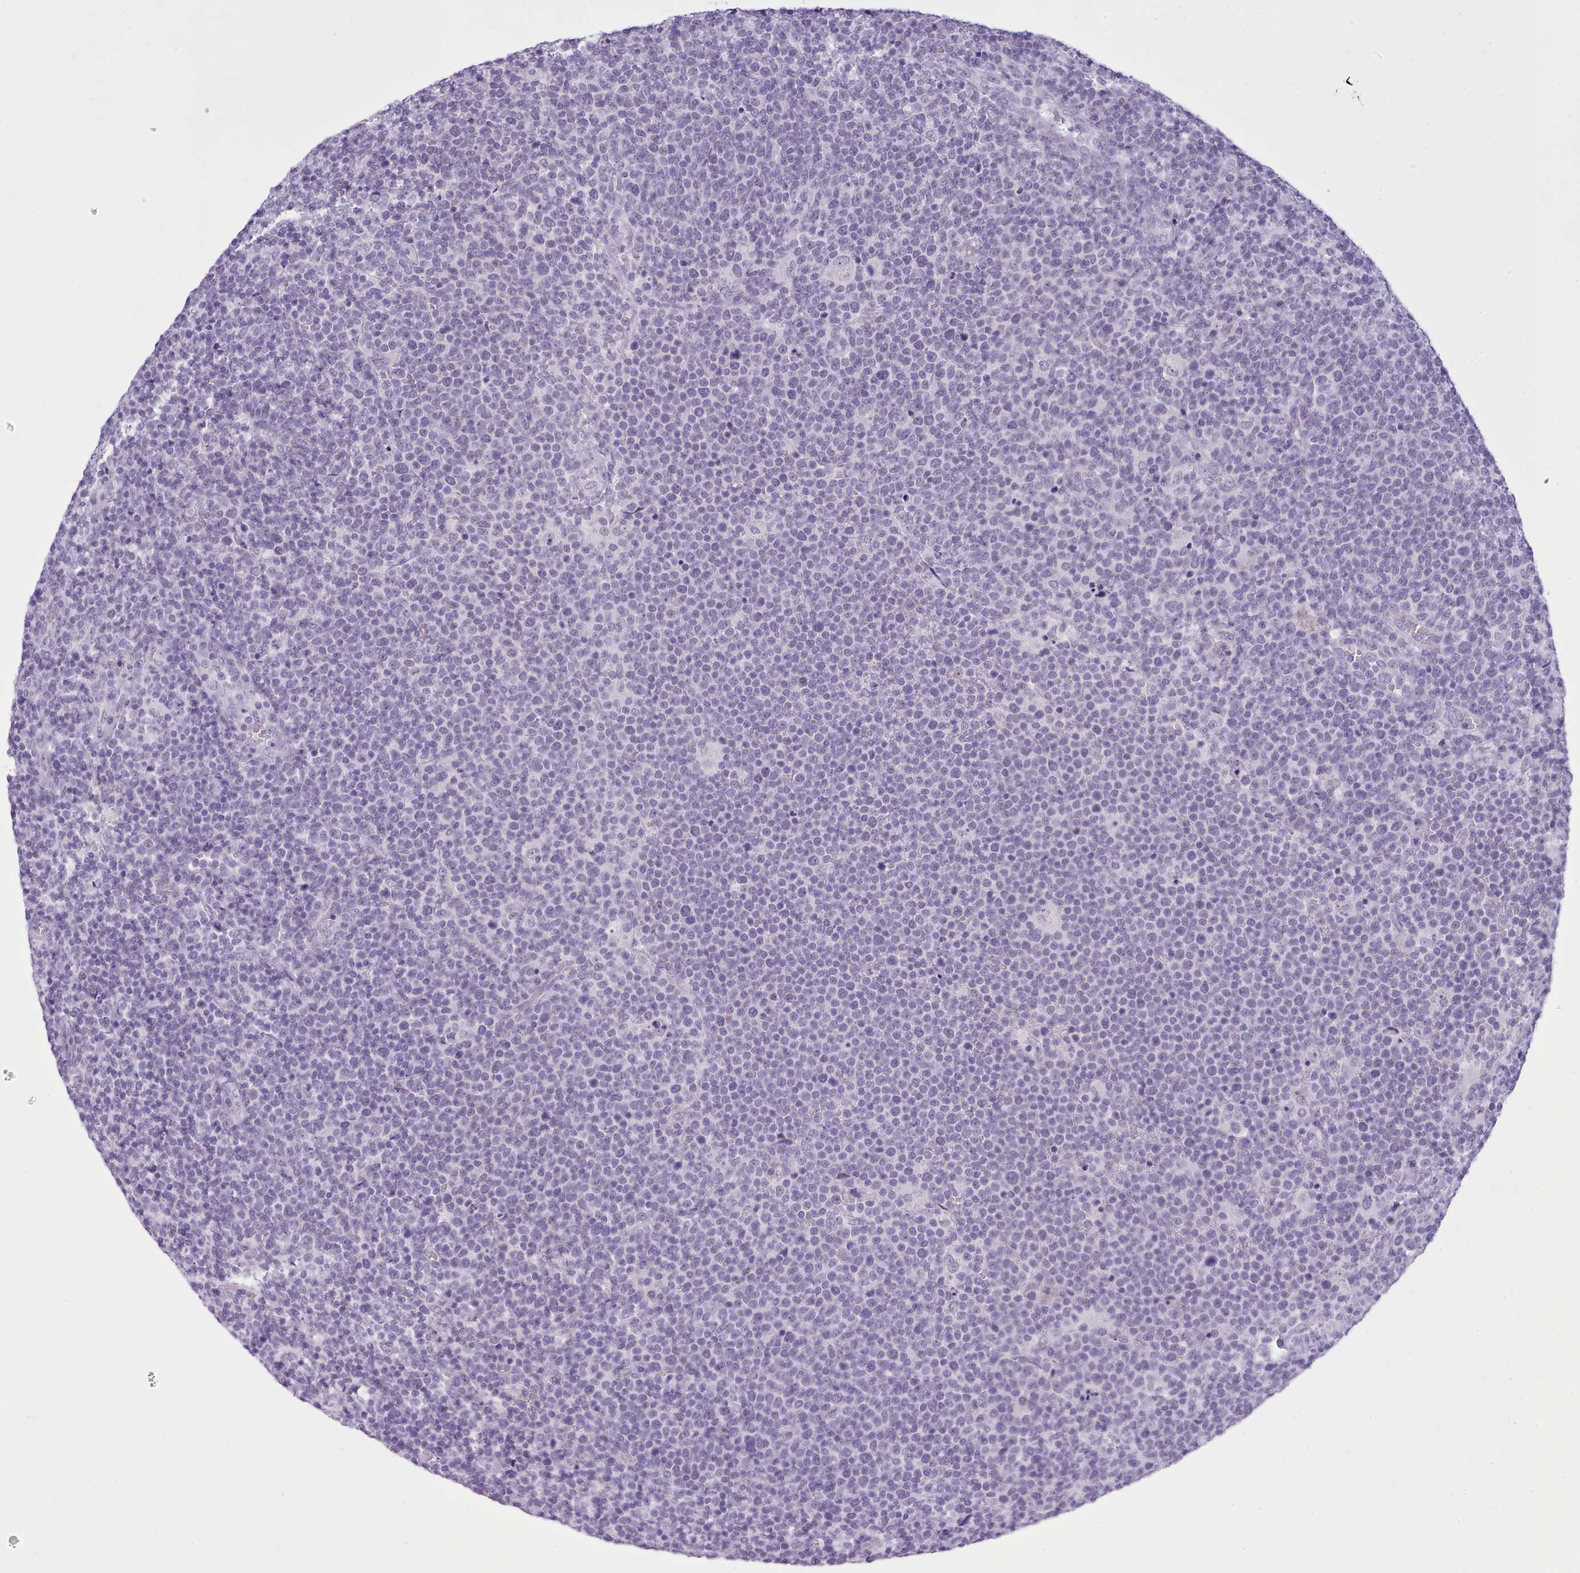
{"staining": {"intensity": "negative", "quantity": "none", "location": "none"}, "tissue": "lymphoma", "cell_type": "Tumor cells", "image_type": "cancer", "snomed": [{"axis": "morphology", "description": "Malignant lymphoma, non-Hodgkin's type, High grade"}, {"axis": "topography", "description": "Lymph node"}], "caption": "Tumor cells are negative for brown protein staining in lymphoma.", "gene": "FBXO48", "patient": {"sex": "male", "age": 61}}